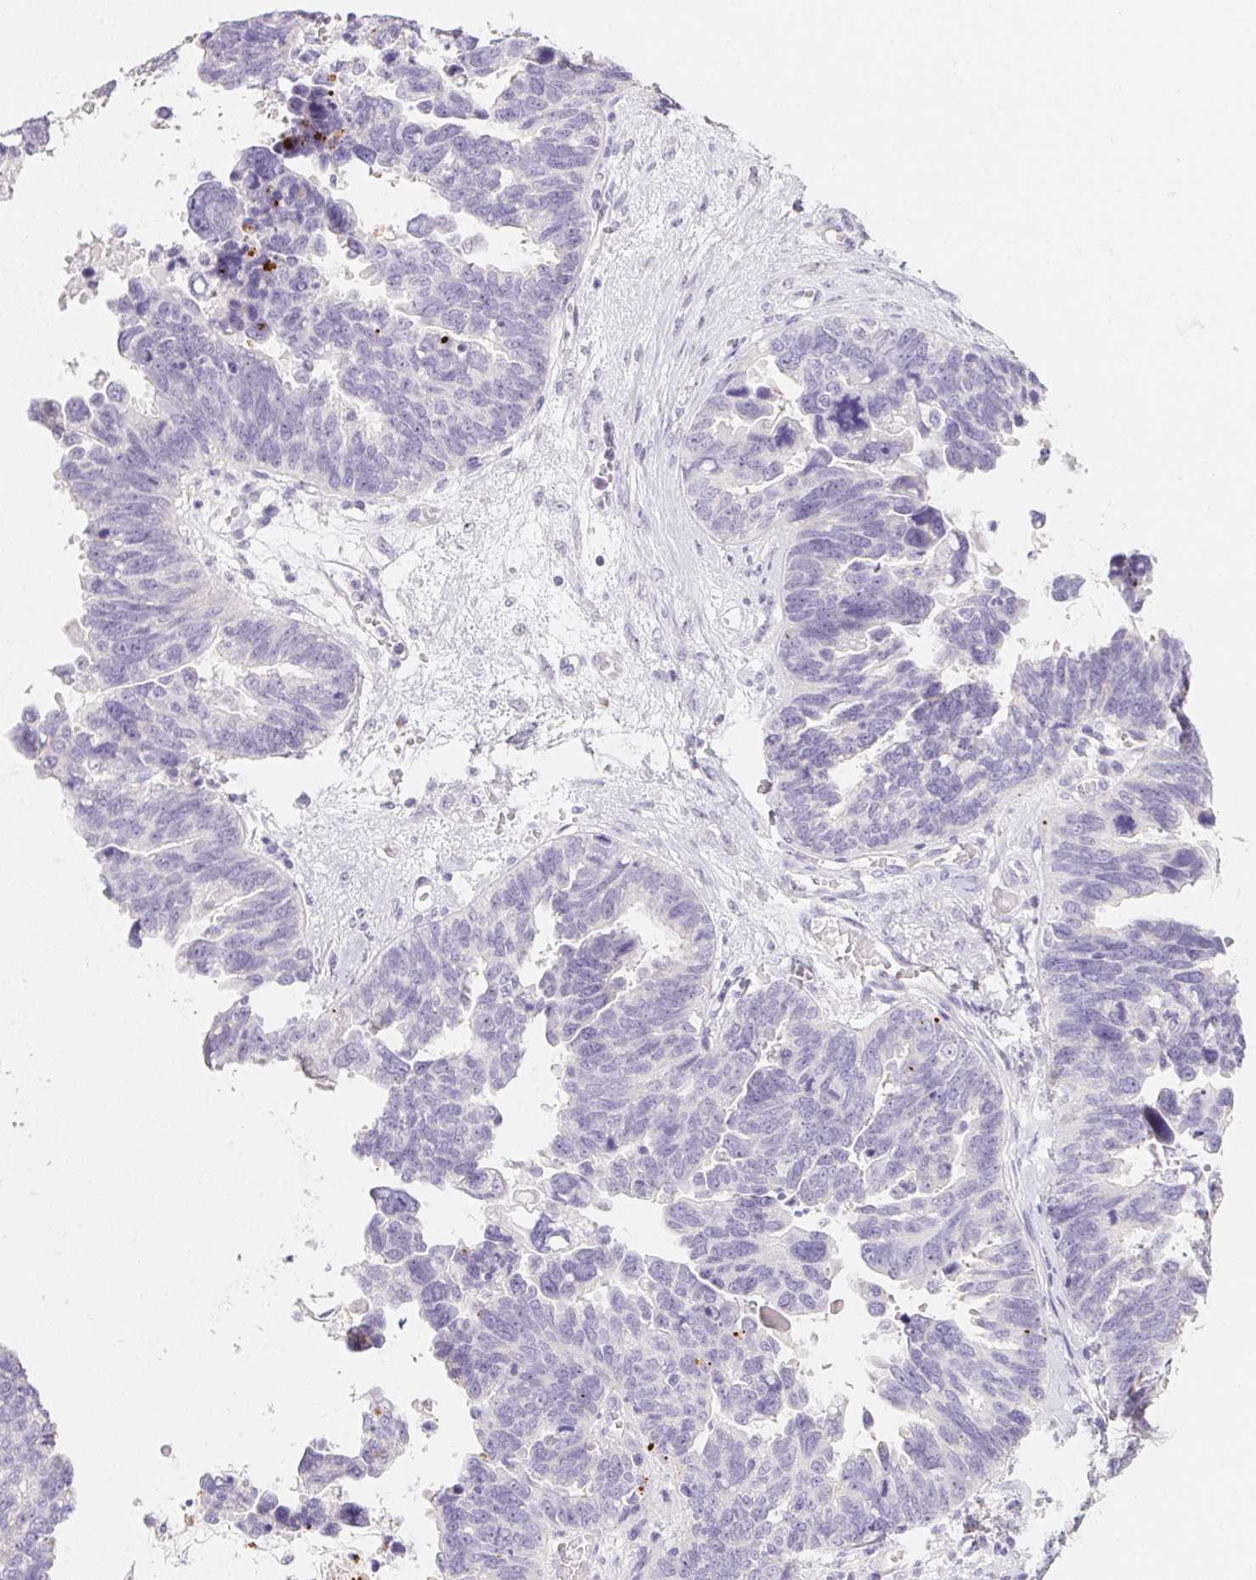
{"staining": {"intensity": "negative", "quantity": "none", "location": "none"}, "tissue": "ovarian cancer", "cell_type": "Tumor cells", "image_type": "cancer", "snomed": [{"axis": "morphology", "description": "Cystadenocarcinoma, serous, NOS"}, {"axis": "topography", "description": "Ovary"}], "caption": "IHC micrograph of human ovarian cancer (serous cystadenocarcinoma) stained for a protein (brown), which shows no positivity in tumor cells.", "gene": "MYL4", "patient": {"sex": "female", "age": 60}}